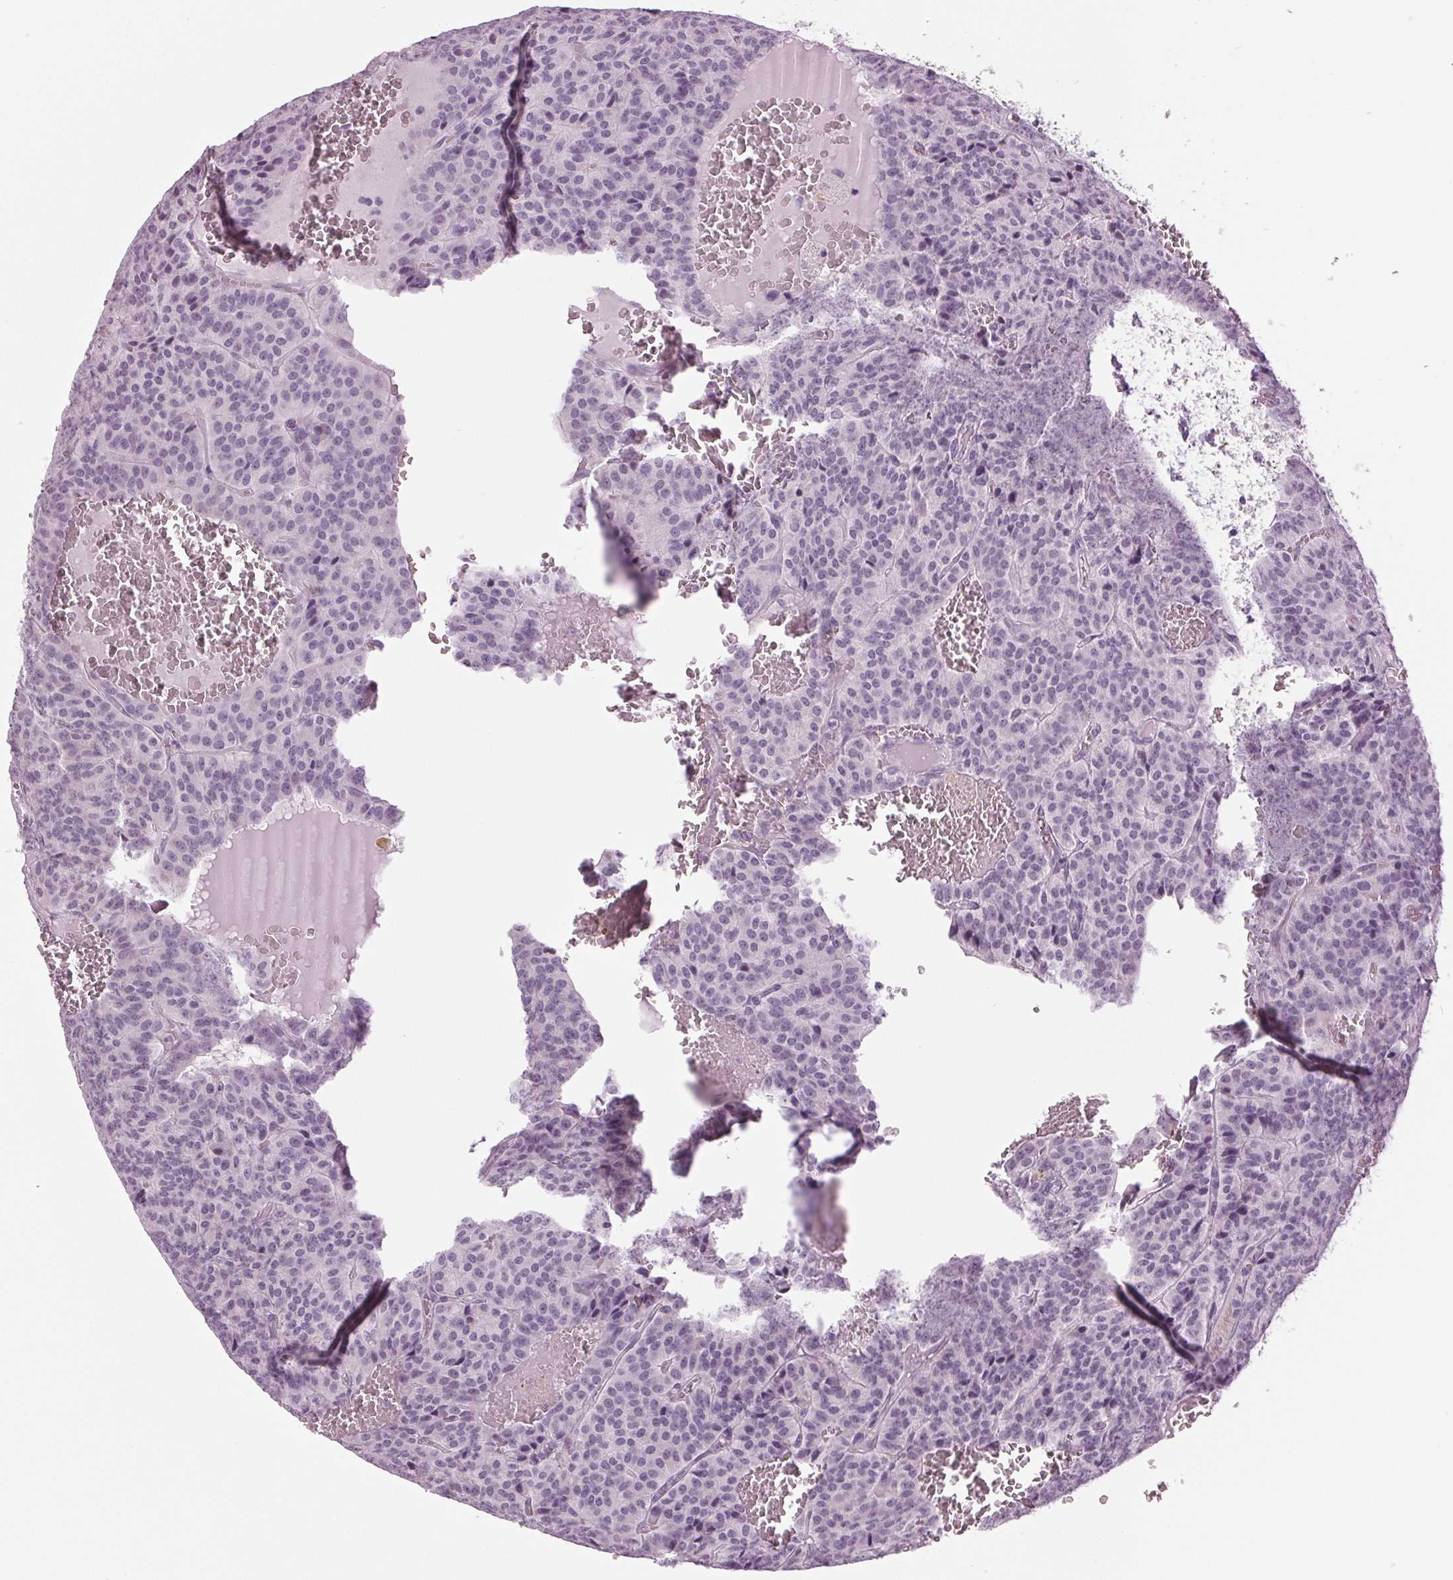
{"staining": {"intensity": "negative", "quantity": "none", "location": "none"}, "tissue": "carcinoid", "cell_type": "Tumor cells", "image_type": "cancer", "snomed": [{"axis": "morphology", "description": "Carcinoid, malignant, NOS"}, {"axis": "topography", "description": "Lung"}], "caption": "IHC photomicrograph of neoplastic tissue: carcinoid stained with DAB (3,3'-diaminobenzidine) shows no significant protein positivity in tumor cells.", "gene": "DNAH12", "patient": {"sex": "male", "age": 70}}